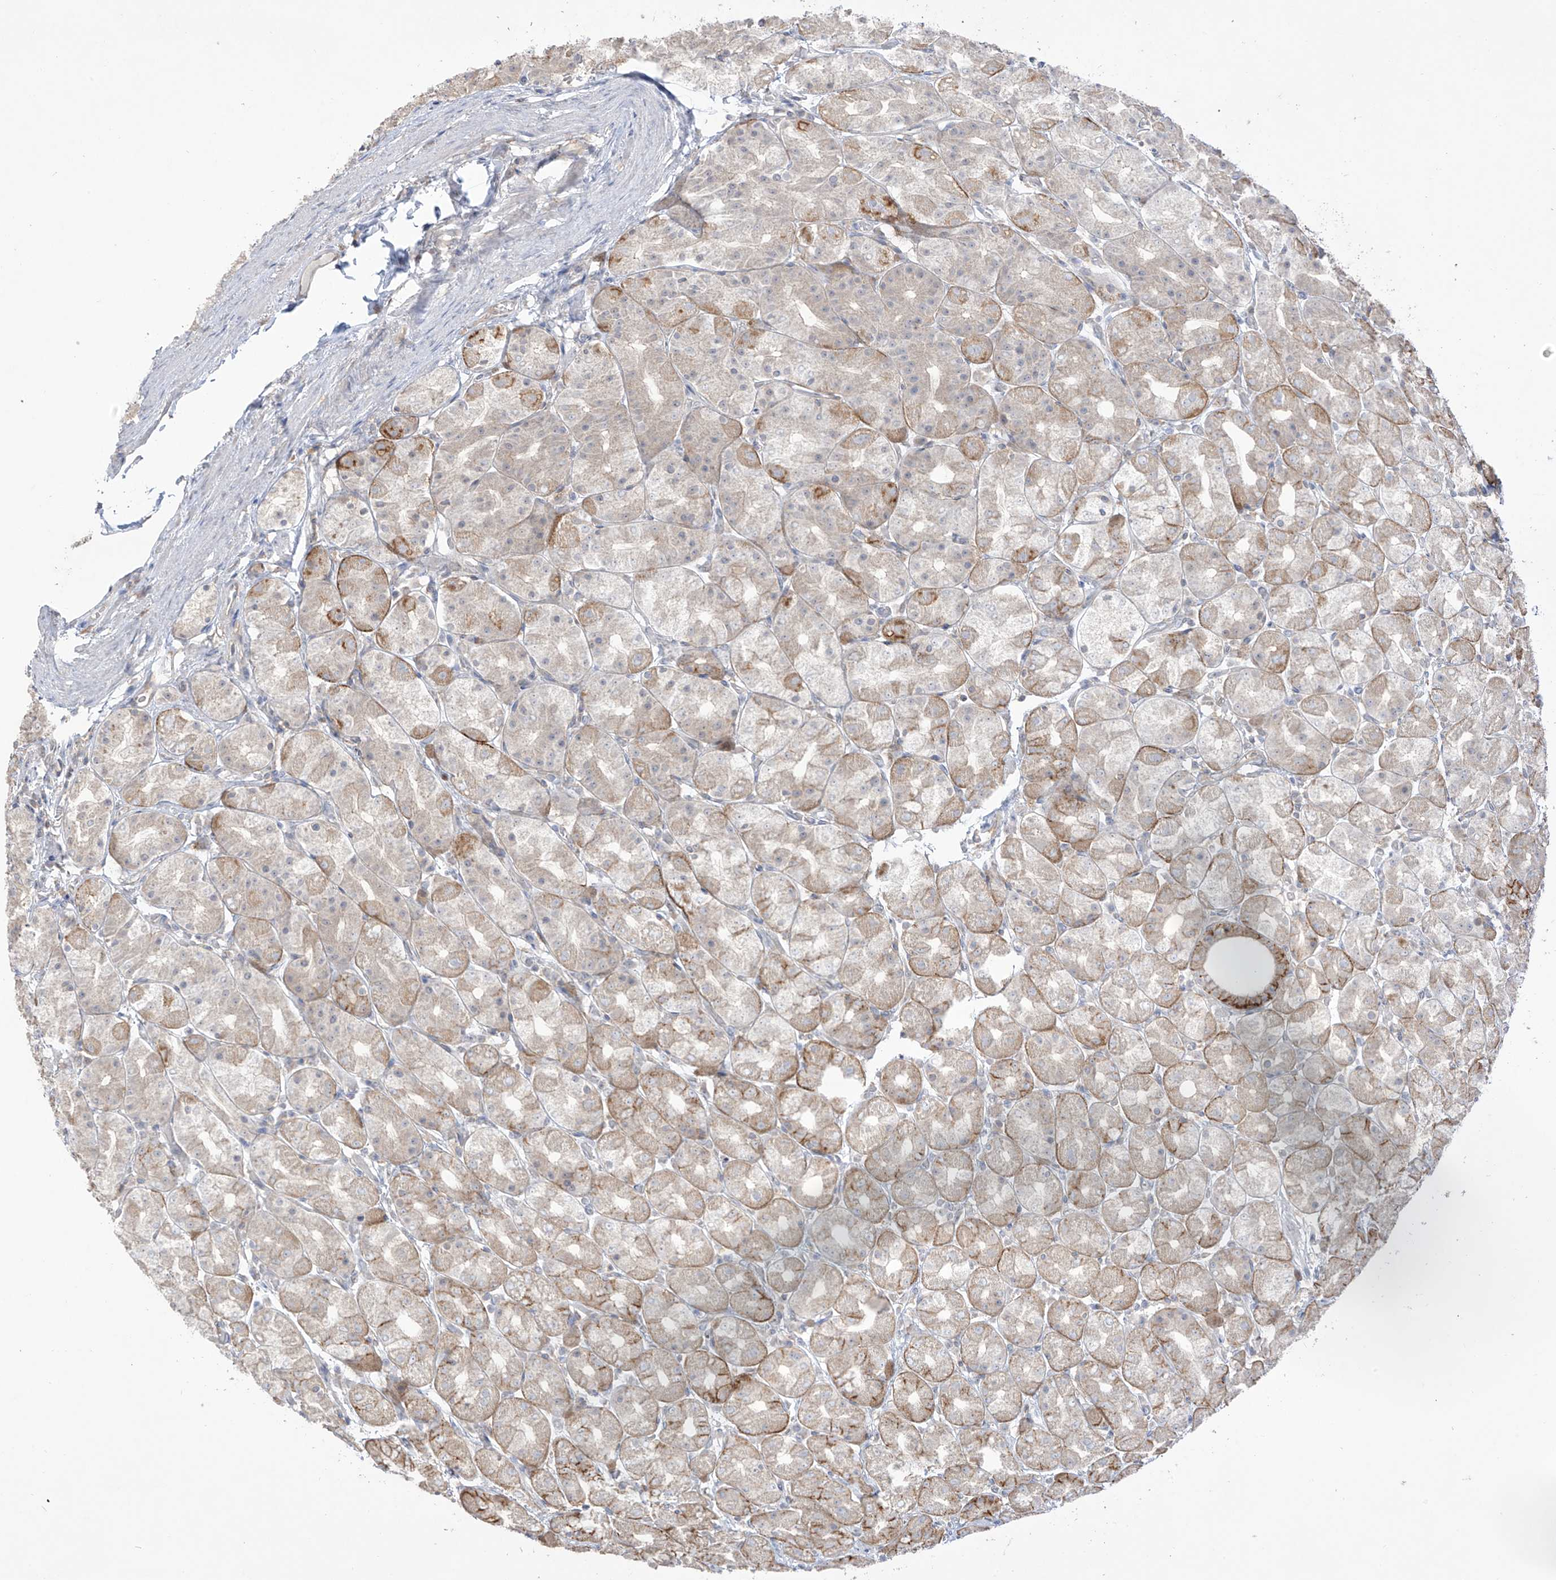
{"staining": {"intensity": "moderate", "quantity": "<25%", "location": "cytoplasmic/membranous"}, "tissue": "stomach", "cell_type": "Glandular cells", "image_type": "normal", "snomed": [{"axis": "morphology", "description": "Normal tissue, NOS"}, {"axis": "topography", "description": "Stomach, upper"}], "caption": "DAB immunohistochemical staining of normal human stomach exhibits moderate cytoplasmic/membranous protein expression in about <25% of glandular cells.", "gene": "ANGEL2", "patient": {"sex": "male", "age": 68}}